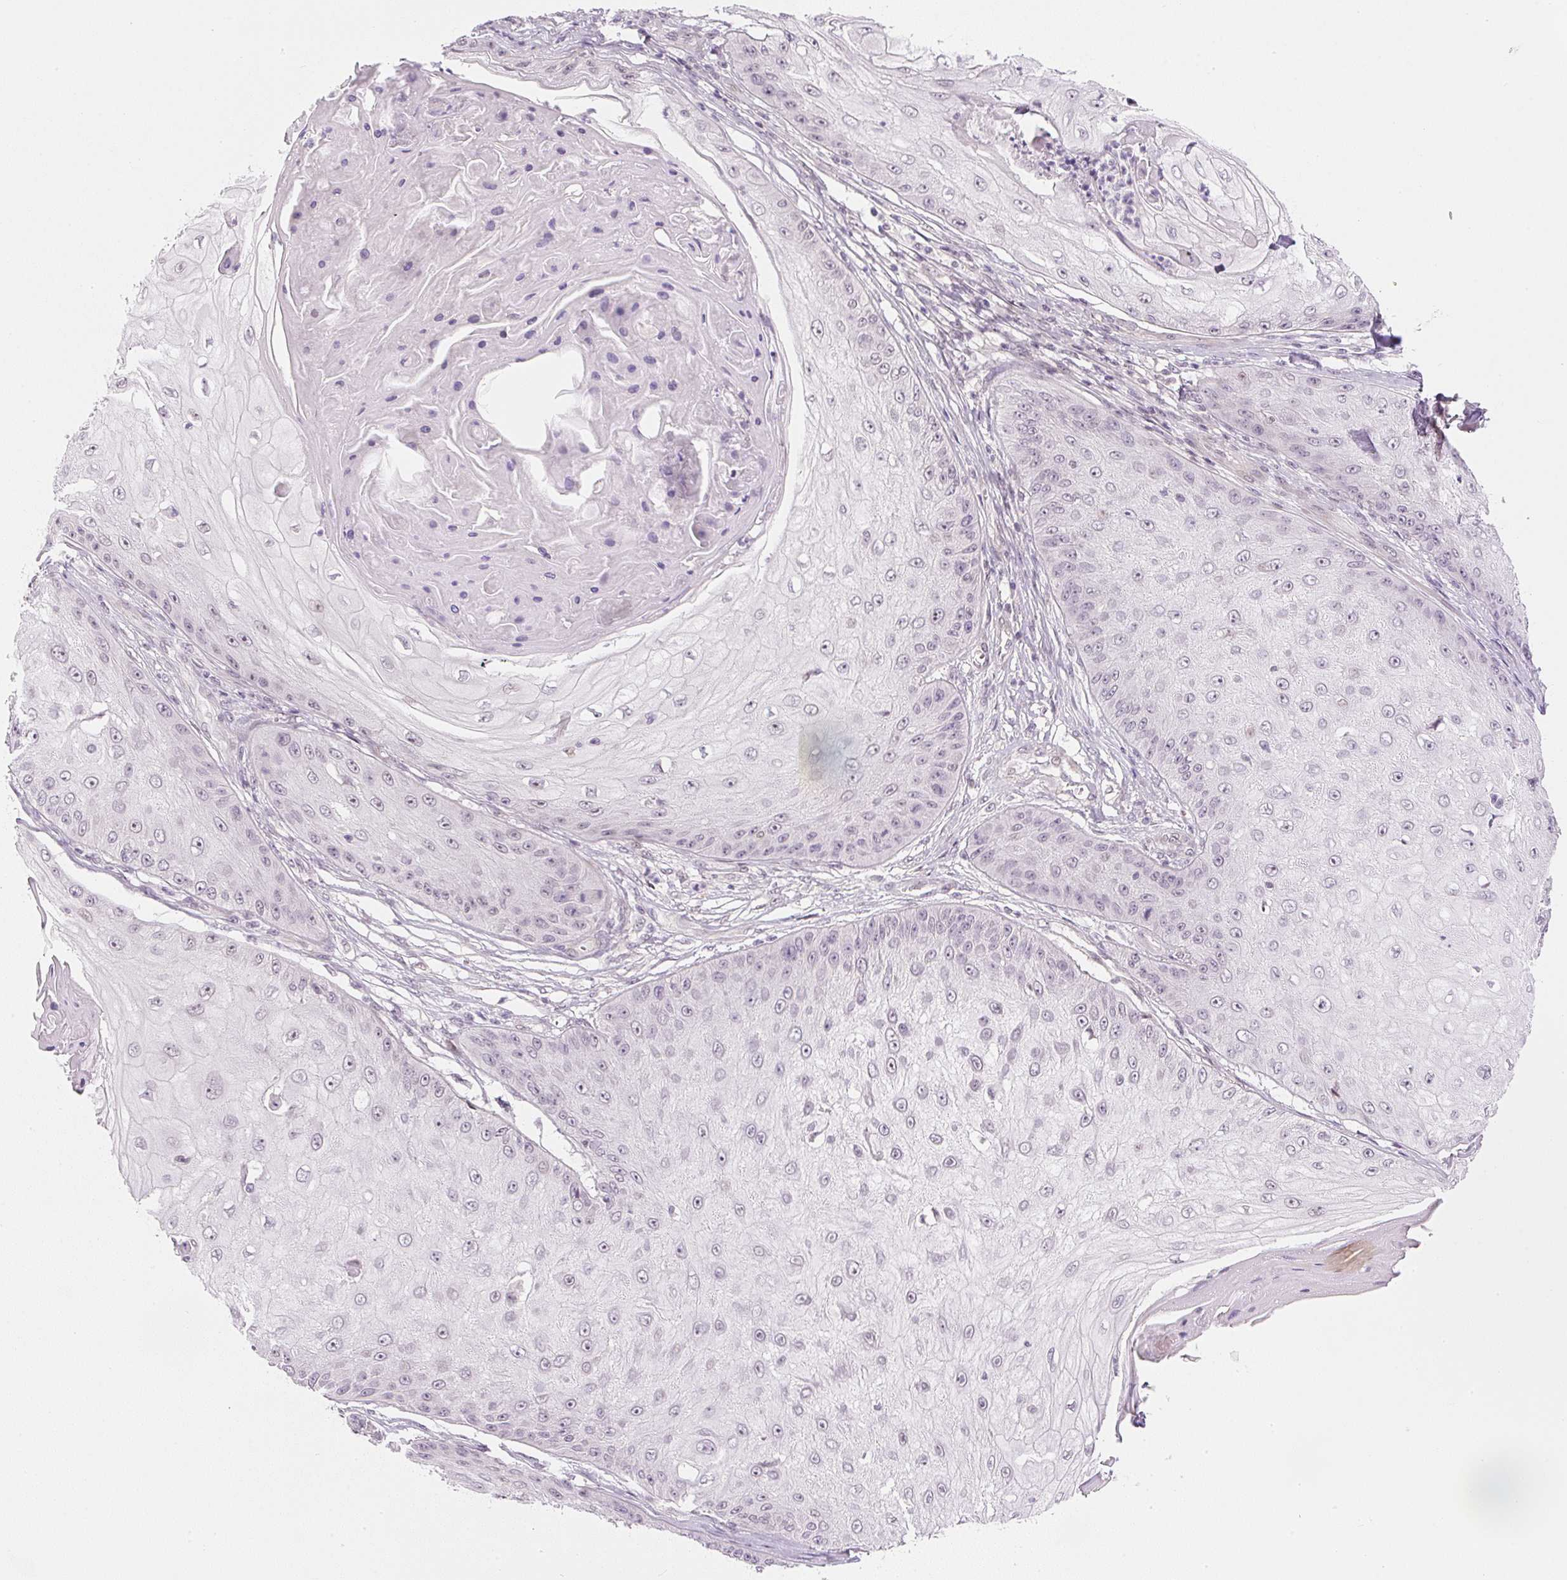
{"staining": {"intensity": "weak", "quantity": "<25%", "location": "nuclear"}, "tissue": "skin cancer", "cell_type": "Tumor cells", "image_type": "cancer", "snomed": [{"axis": "morphology", "description": "Squamous cell carcinoma, NOS"}, {"axis": "topography", "description": "Skin"}], "caption": "Immunohistochemistry (IHC) micrograph of human skin squamous cell carcinoma stained for a protein (brown), which shows no staining in tumor cells. Nuclei are stained in blue.", "gene": "DPPA4", "patient": {"sex": "male", "age": 70}}